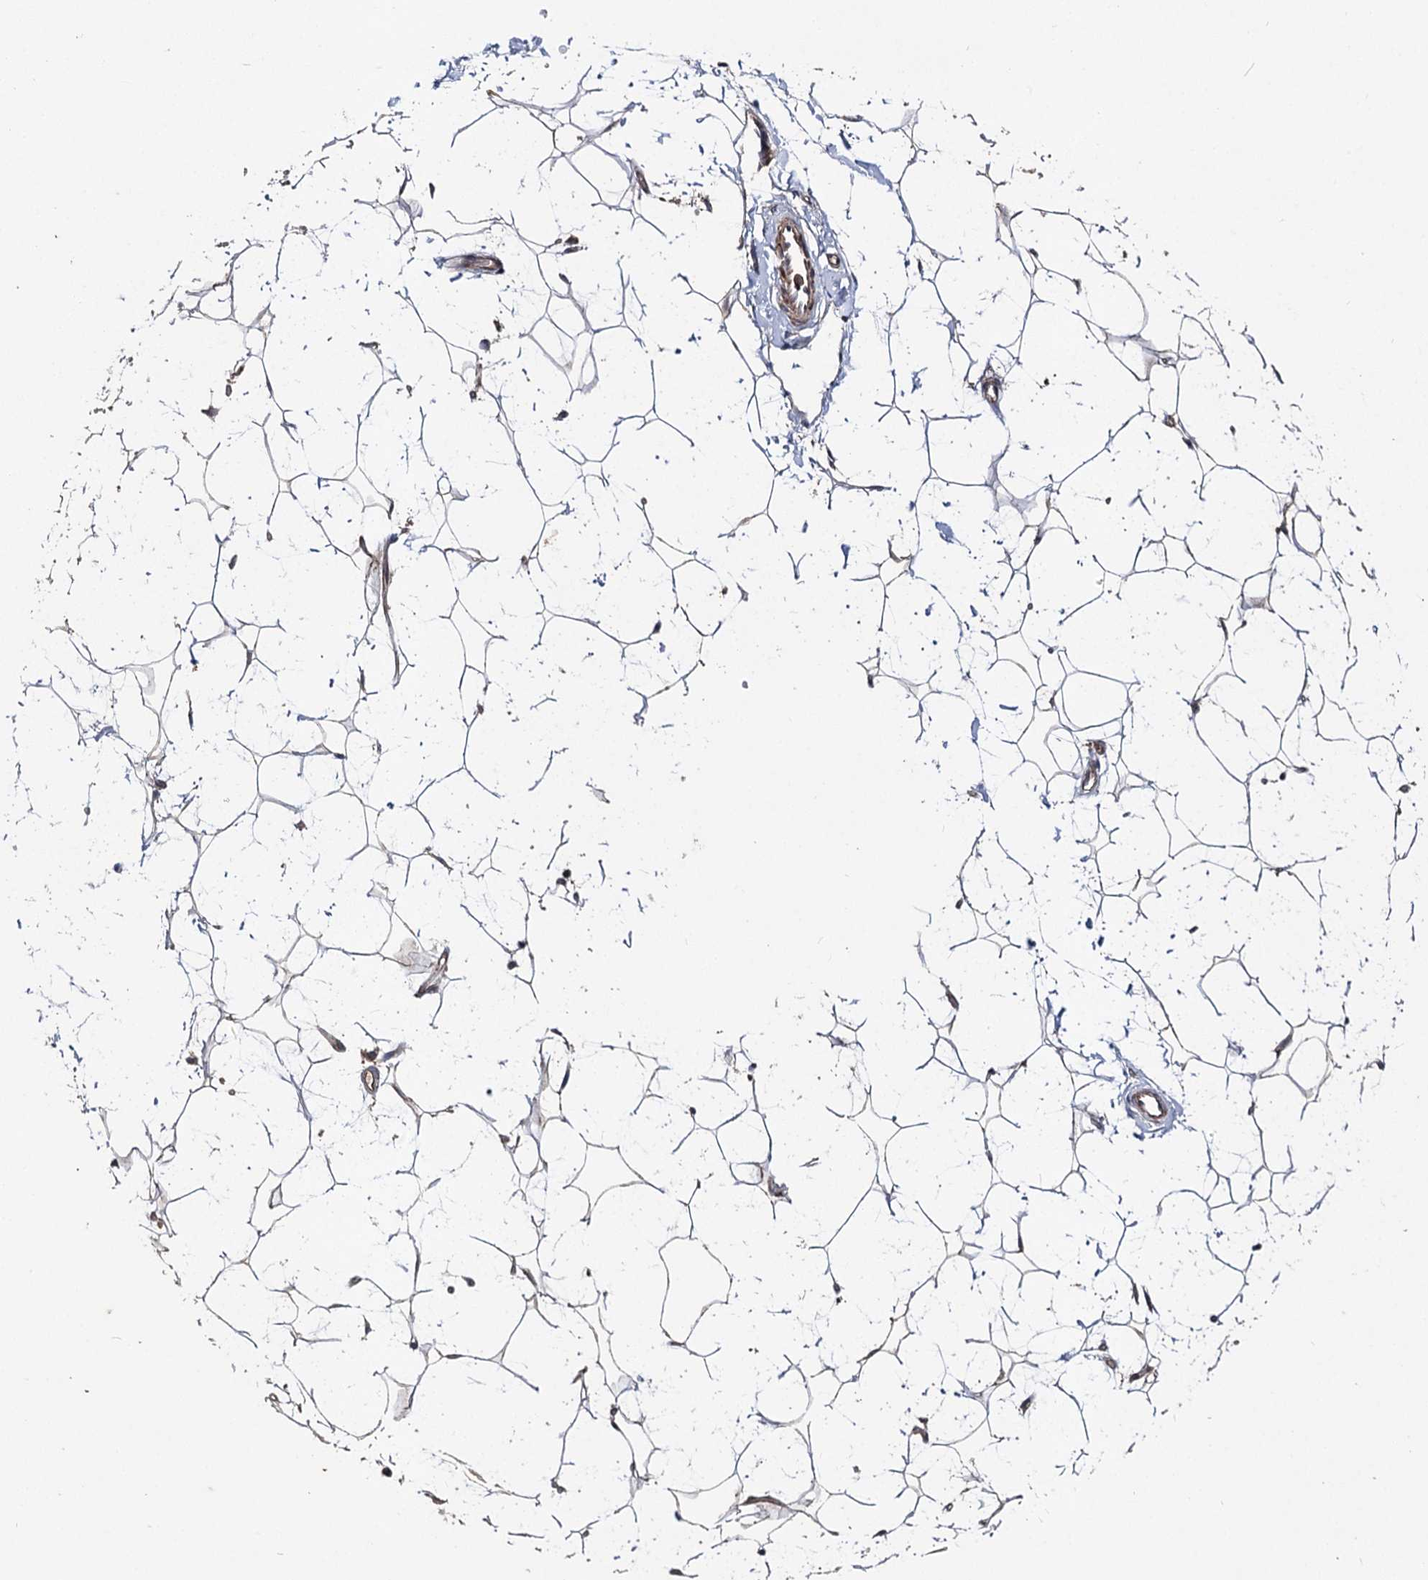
{"staining": {"intensity": "weak", "quantity": ">75%", "location": "cytoplasmic/membranous"}, "tissue": "adipose tissue", "cell_type": "Adipocytes", "image_type": "normal", "snomed": [{"axis": "morphology", "description": "Normal tissue, NOS"}, {"axis": "topography", "description": "Breast"}], "caption": "Immunohistochemical staining of unremarkable human adipose tissue exhibits >75% levels of weak cytoplasmic/membranous protein expression in approximately >75% of adipocytes. (DAB (3,3'-diaminobenzidine) IHC, brown staining for protein, blue staining for nuclei).", "gene": "MINDY3", "patient": {"sex": "female", "age": 26}}